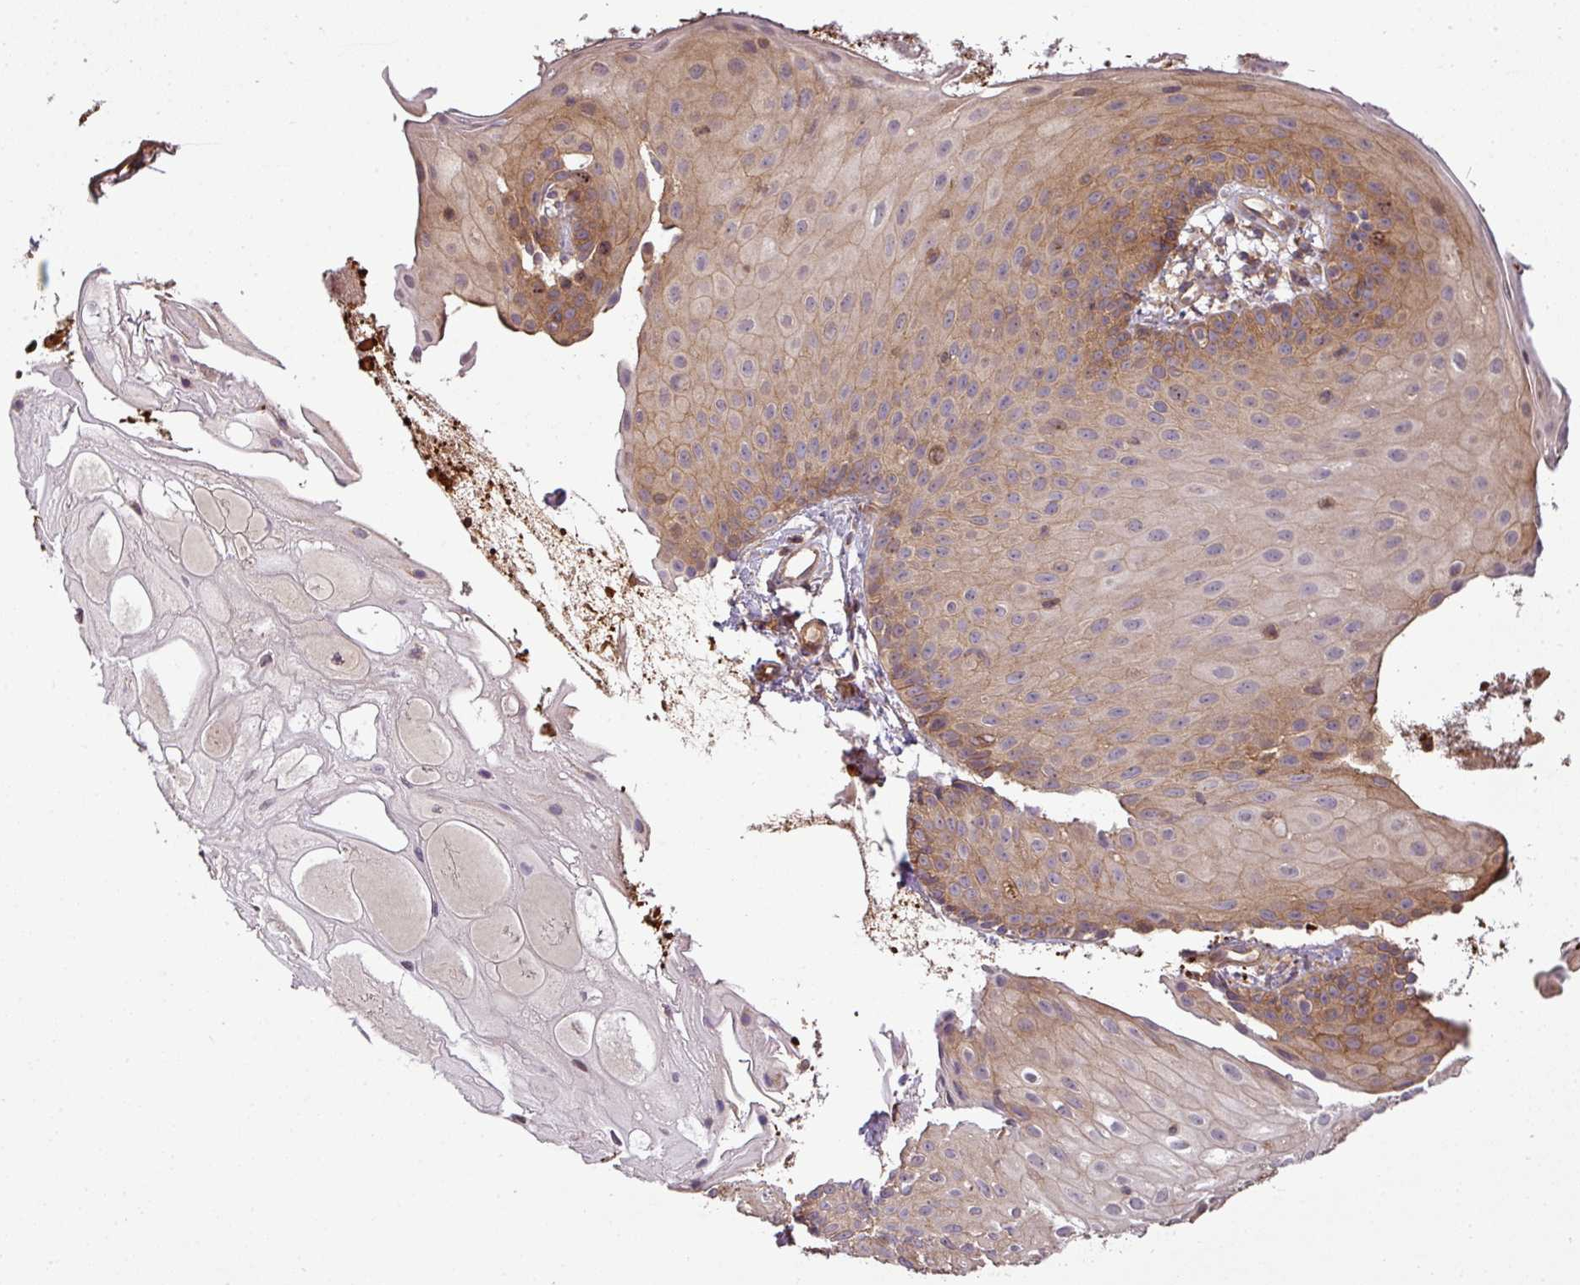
{"staining": {"intensity": "moderate", "quantity": "25%-75%", "location": "cytoplasmic/membranous"}, "tissue": "skin", "cell_type": "Epidermal cells", "image_type": "normal", "snomed": [{"axis": "morphology", "description": "Normal tissue, NOS"}, {"axis": "topography", "description": "Anal"}], "caption": "Brown immunohistochemical staining in normal skin displays moderate cytoplasmic/membranous staining in about 25%-75% of epidermal cells.", "gene": "VENTX", "patient": {"sex": "male", "age": 80}}